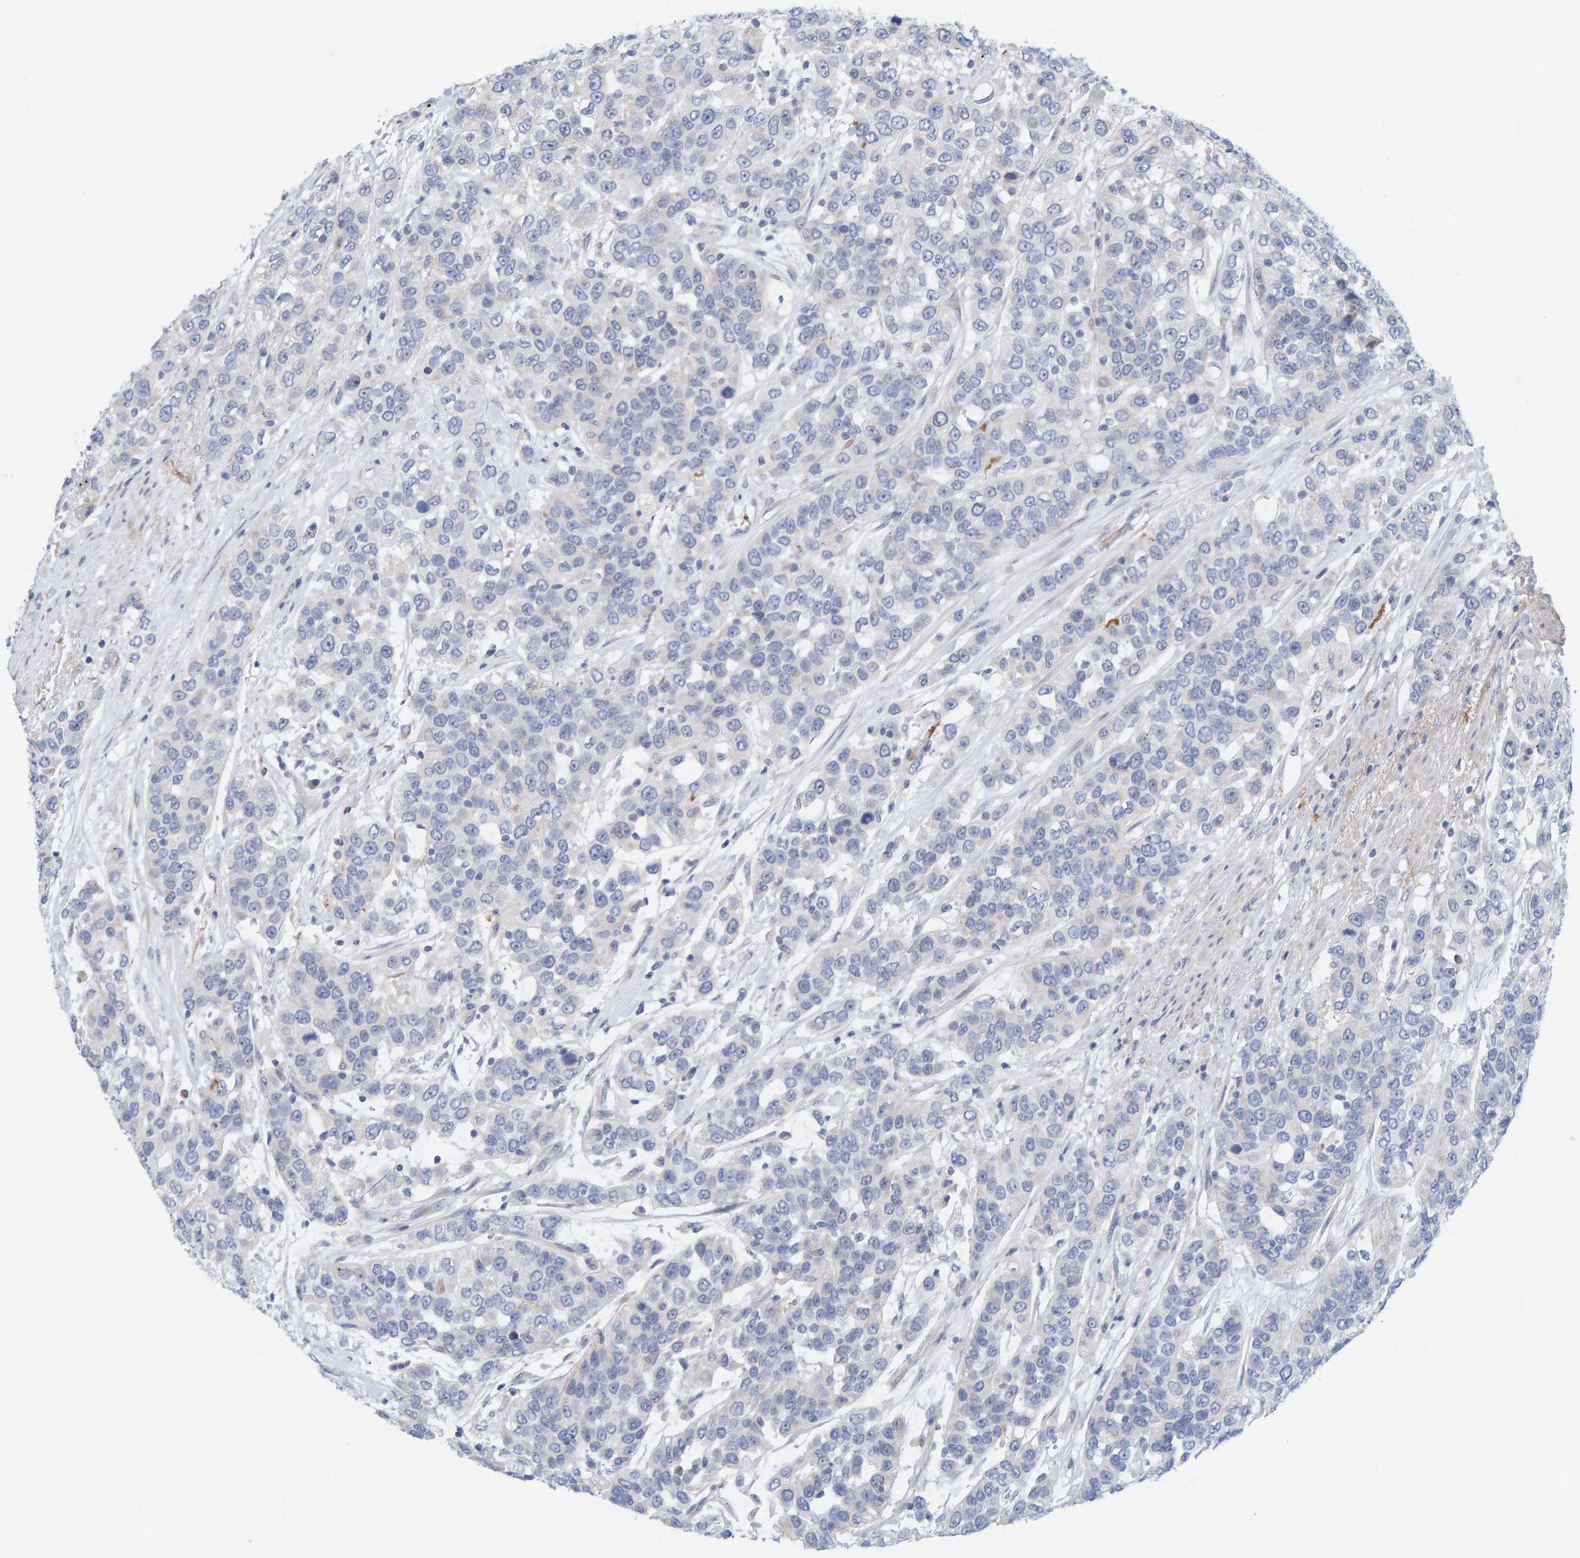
{"staining": {"intensity": "negative", "quantity": "none", "location": "none"}, "tissue": "urothelial cancer", "cell_type": "Tumor cells", "image_type": "cancer", "snomed": [{"axis": "morphology", "description": "Urothelial carcinoma, High grade"}, {"axis": "topography", "description": "Urinary bladder"}], "caption": "IHC histopathology image of neoplastic tissue: urothelial cancer stained with DAB shows no significant protein positivity in tumor cells. The staining was performed using DAB (3,3'-diaminobenzidine) to visualize the protein expression in brown, while the nuclei were stained in blue with hematoxylin (Magnification: 20x).", "gene": "ZC3H3", "patient": {"sex": "female", "age": 80}}